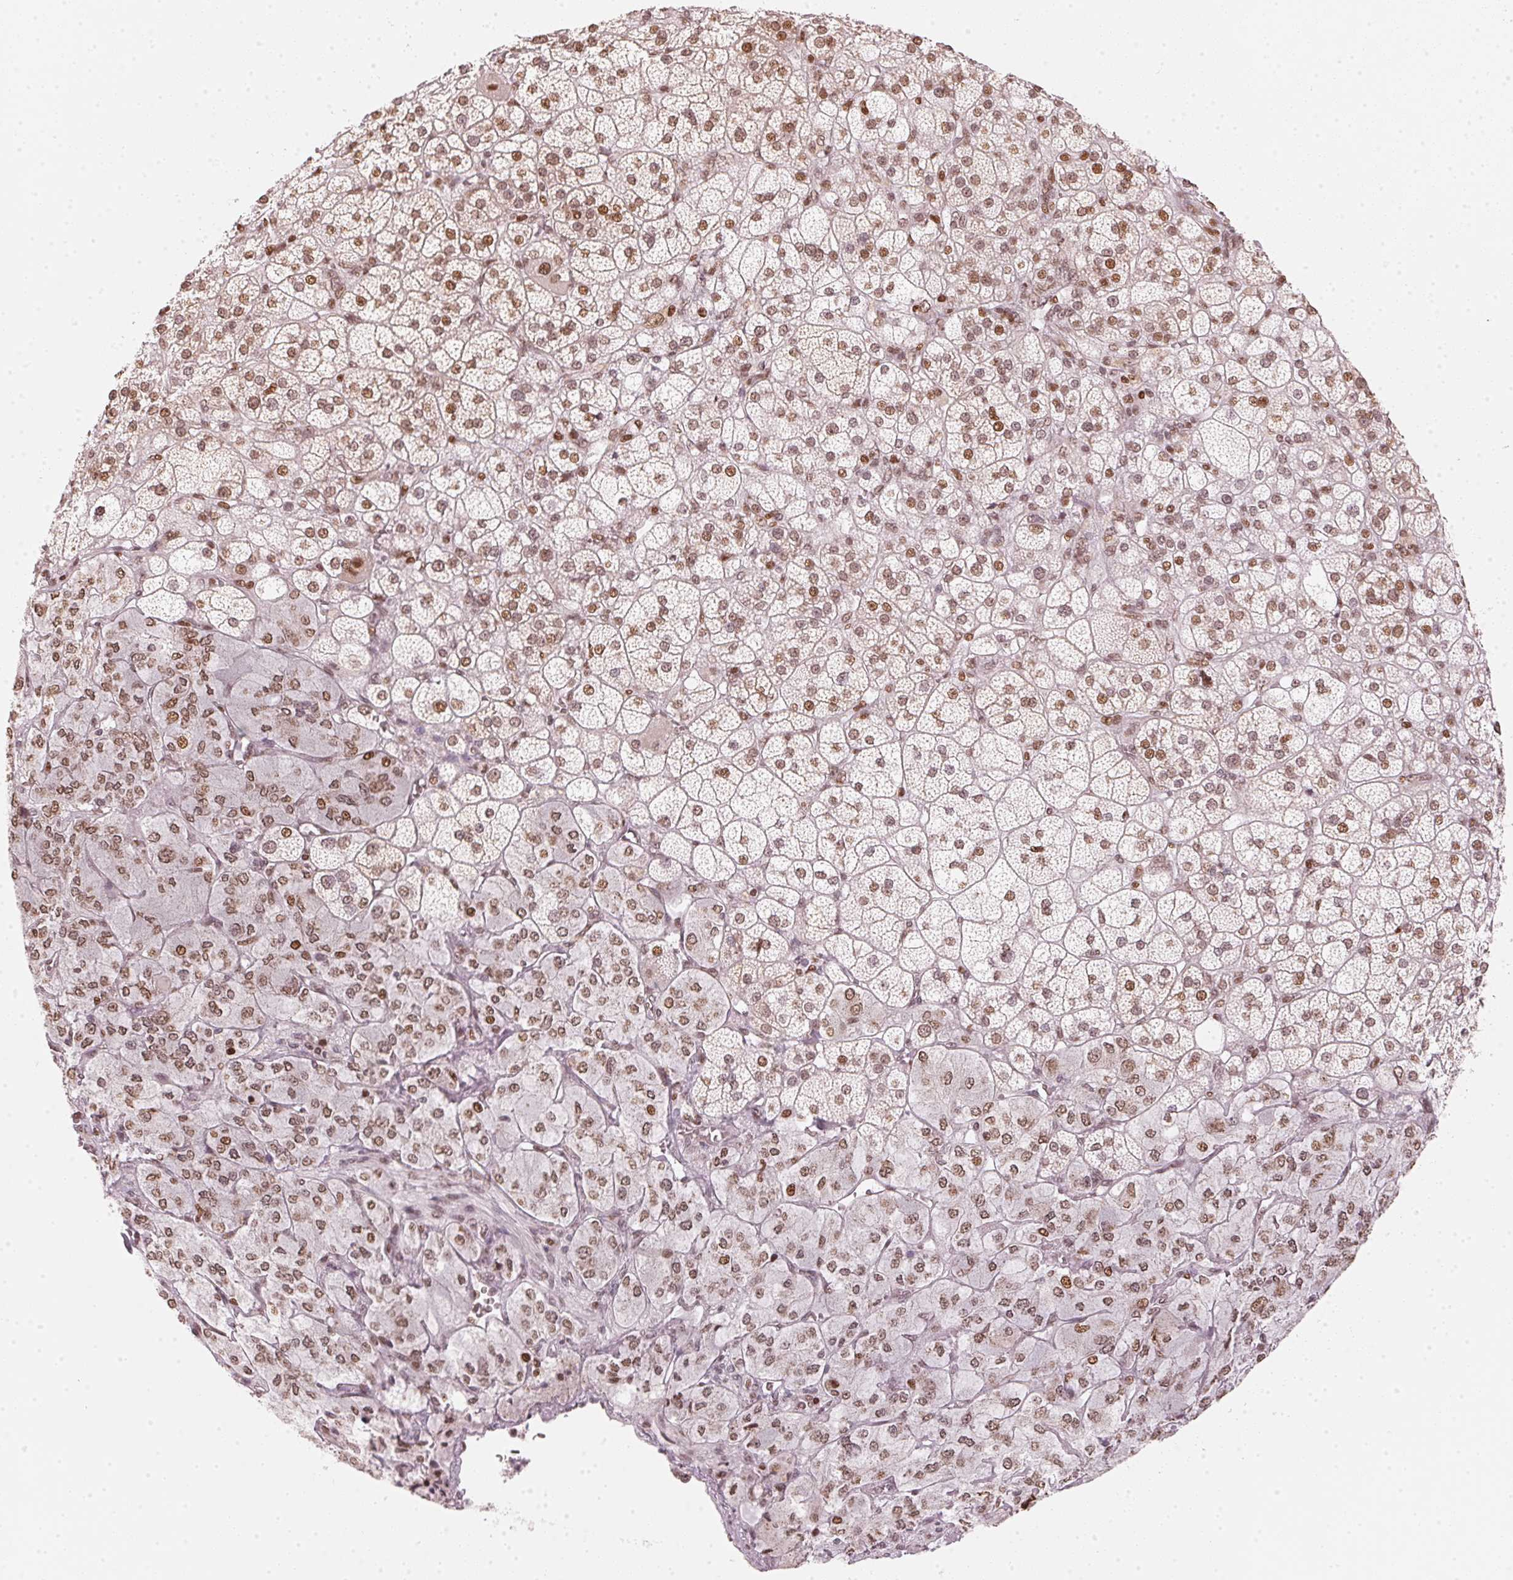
{"staining": {"intensity": "moderate", "quantity": ">75%", "location": "nuclear"}, "tissue": "adrenal gland", "cell_type": "Glandular cells", "image_type": "normal", "snomed": [{"axis": "morphology", "description": "Normal tissue, NOS"}, {"axis": "topography", "description": "Adrenal gland"}], "caption": "Adrenal gland stained with DAB (3,3'-diaminobenzidine) immunohistochemistry reveals medium levels of moderate nuclear expression in approximately >75% of glandular cells.", "gene": "KAT6A", "patient": {"sex": "female", "age": 60}}